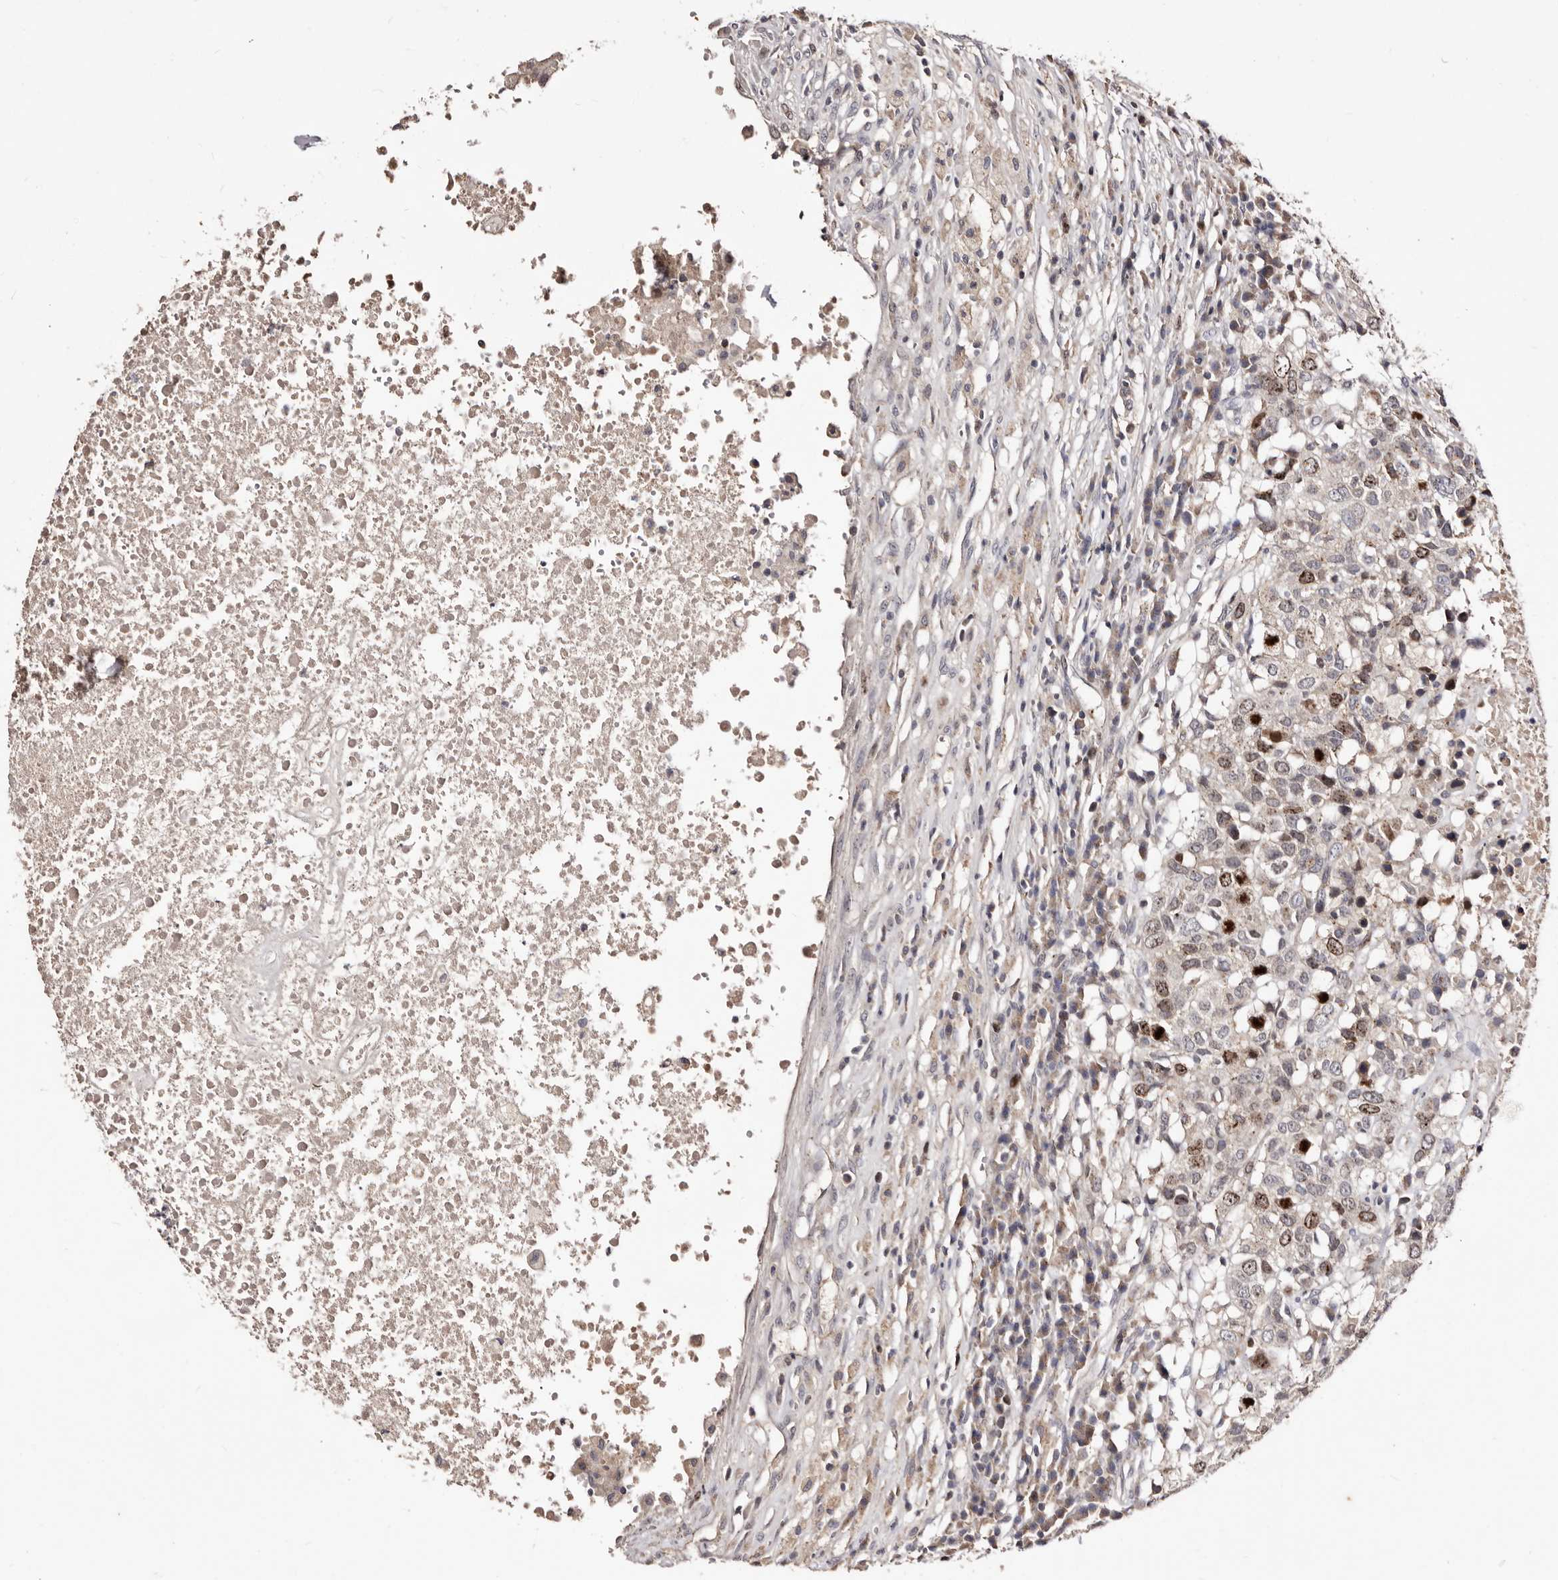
{"staining": {"intensity": "moderate", "quantity": "25%-75%", "location": "nuclear"}, "tissue": "head and neck cancer", "cell_type": "Tumor cells", "image_type": "cancer", "snomed": [{"axis": "morphology", "description": "Squamous cell carcinoma, NOS"}, {"axis": "topography", "description": "Head-Neck"}], "caption": "High-power microscopy captured an IHC micrograph of head and neck squamous cell carcinoma, revealing moderate nuclear positivity in about 25%-75% of tumor cells. The protein is shown in brown color, while the nuclei are stained blue.", "gene": "CDCA8", "patient": {"sex": "male", "age": 66}}